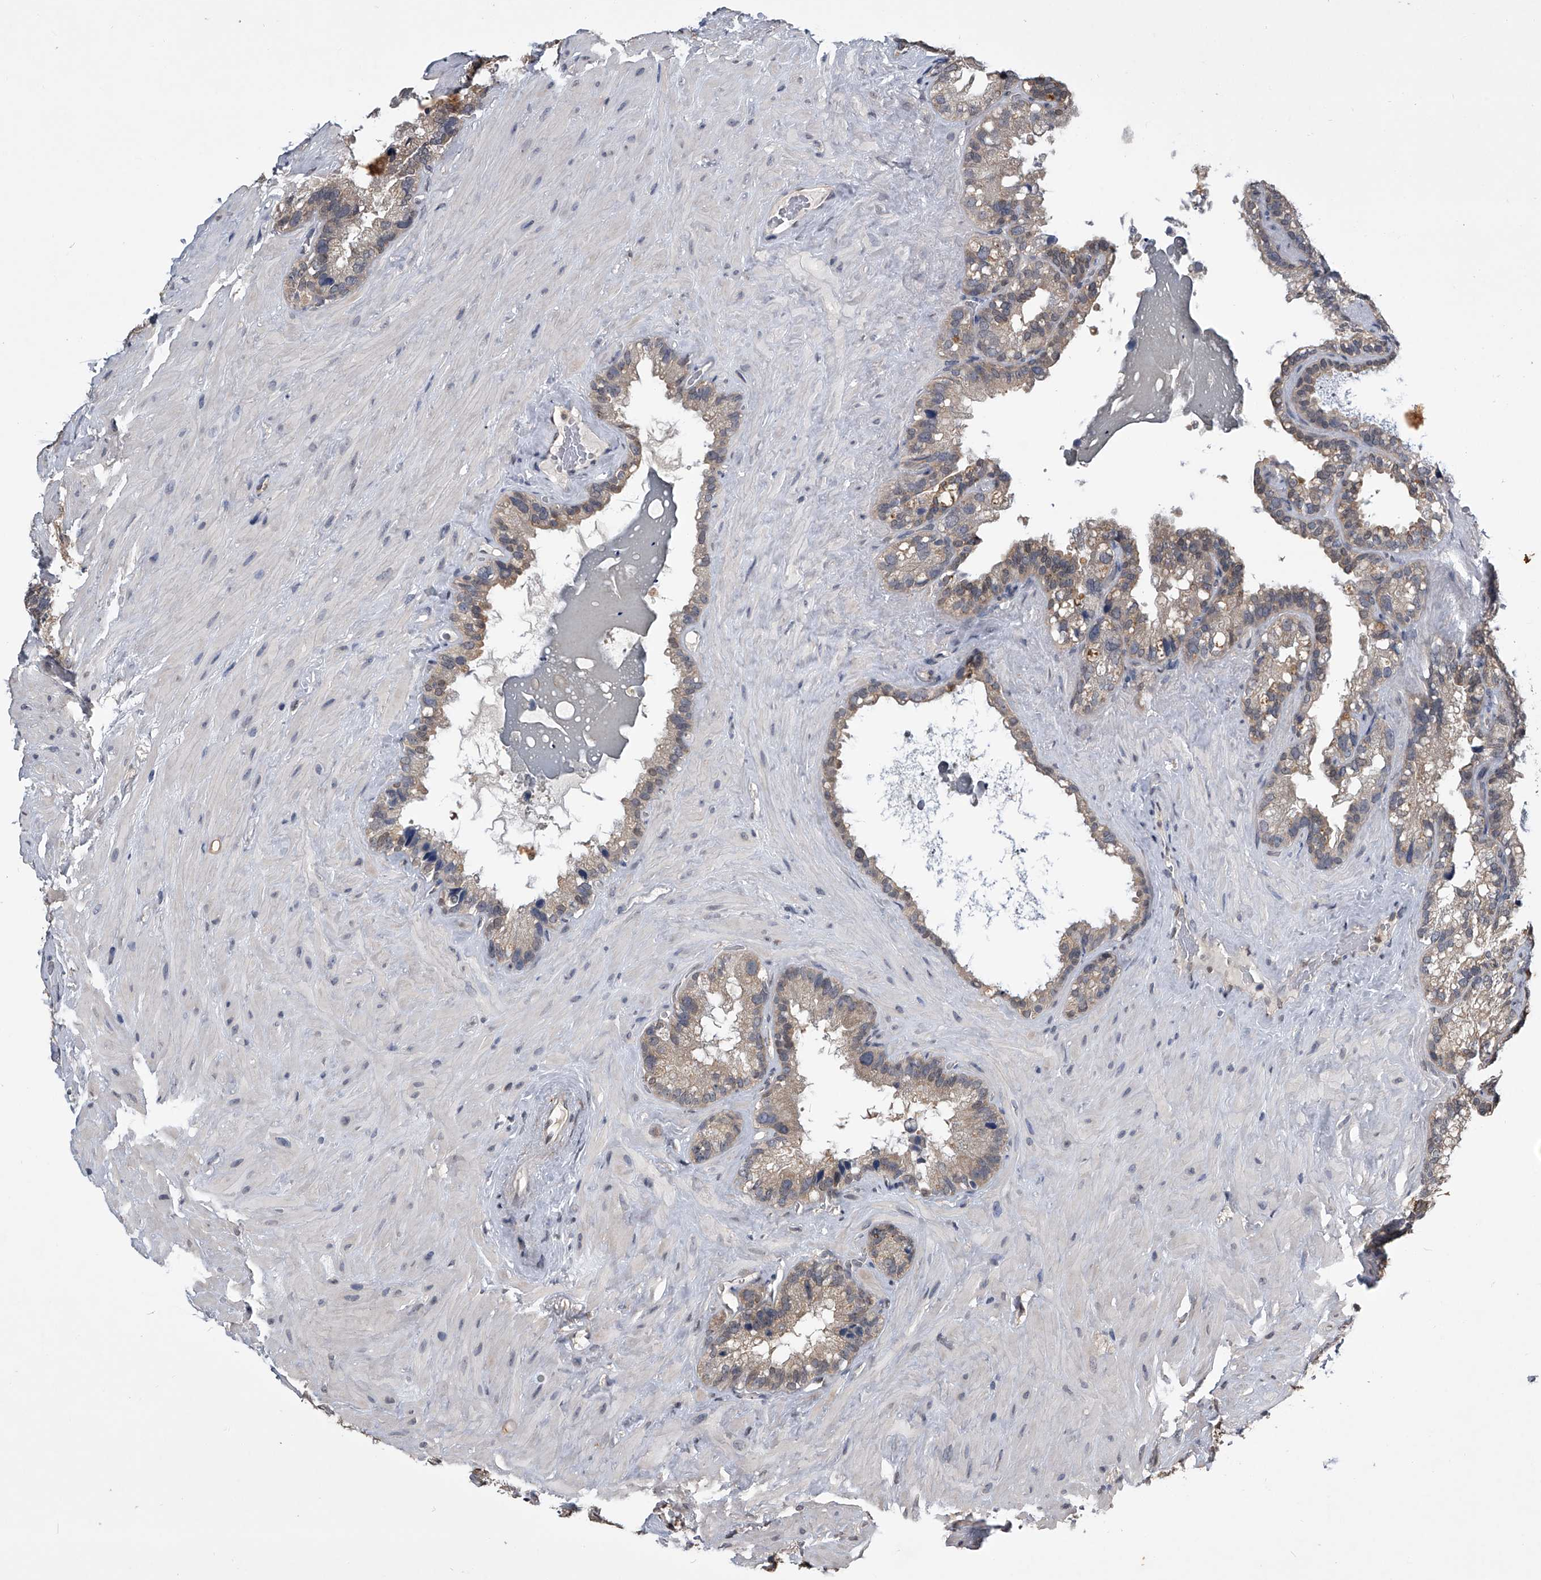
{"staining": {"intensity": "weak", "quantity": ">75%", "location": "cytoplasmic/membranous"}, "tissue": "seminal vesicle", "cell_type": "Glandular cells", "image_type": "normal", "snomed": [{"axis": "morphology", "description": "Normal tissue, NOS"}, {"axis": "topography", "description": "Prostate"}, {"axis": "topography", "description": "Seminal veicle"}], "caption": "The immunohistochemical stain highlights weak cytoplasmic/membranous expression in glandular cells of benign seminal vesicle.", "gene": "TSNAX", "patient": {"sex": "male", "age": 68}}